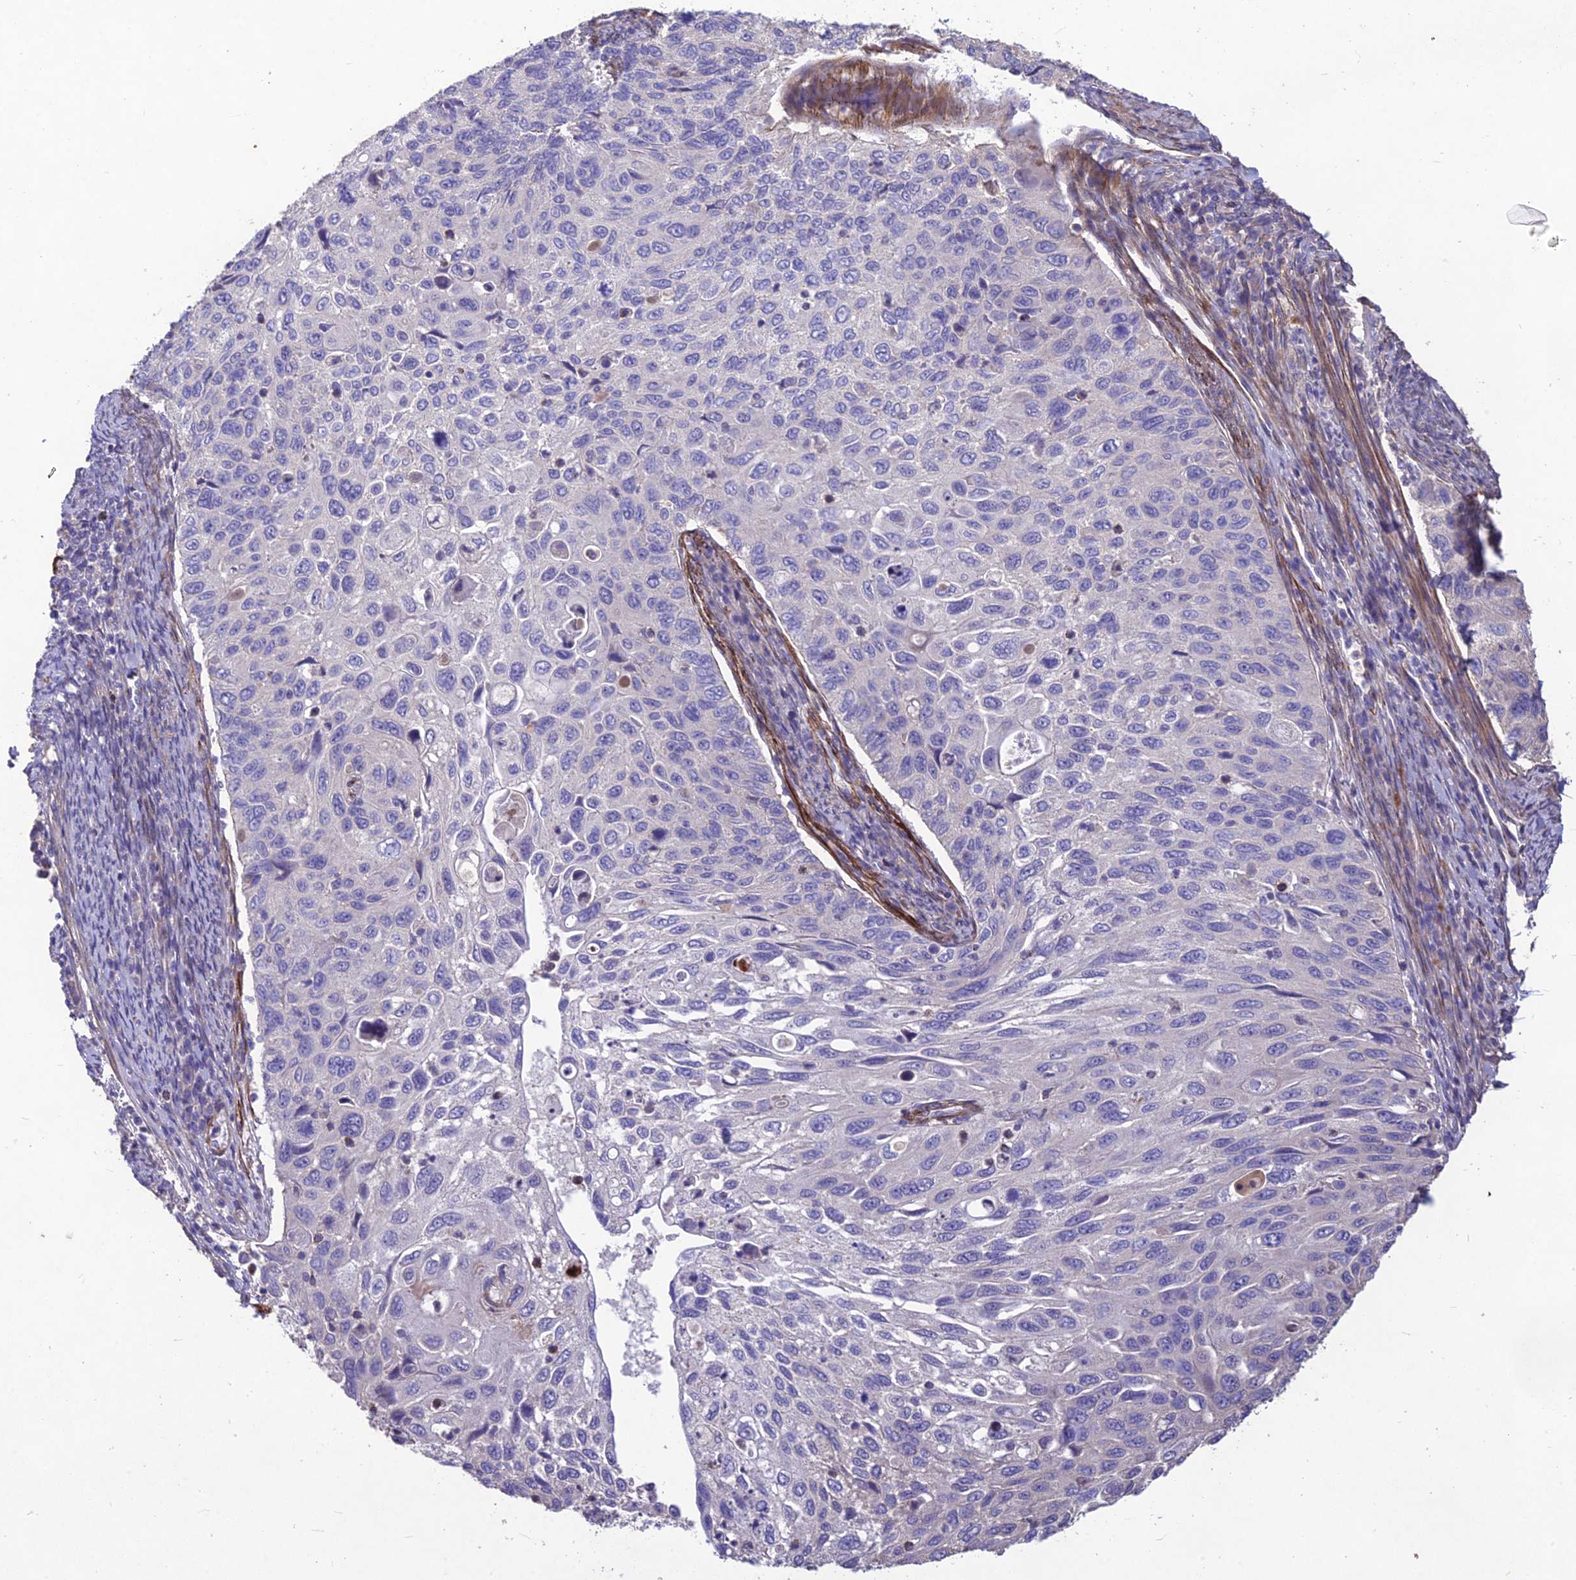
{"staining": {"intensity": "negative", "quantity": "none", "location": "none"}, "tissue": "cervical cancer", "cell_type": "Tumor cells", "image_type": "cancer", "snomed": [{"axis": "morphology", "description": "Squamous cell carcinoma, NOS"}, {"axis": "topography", "description": "Cervix"}], "caption": "This is an IHC image of human cervical cancer (squamous cell carcinoma). There is no expression in tumor cells.", "gene": "CLUH", "patient": {"sex": "female", "age": 70}}